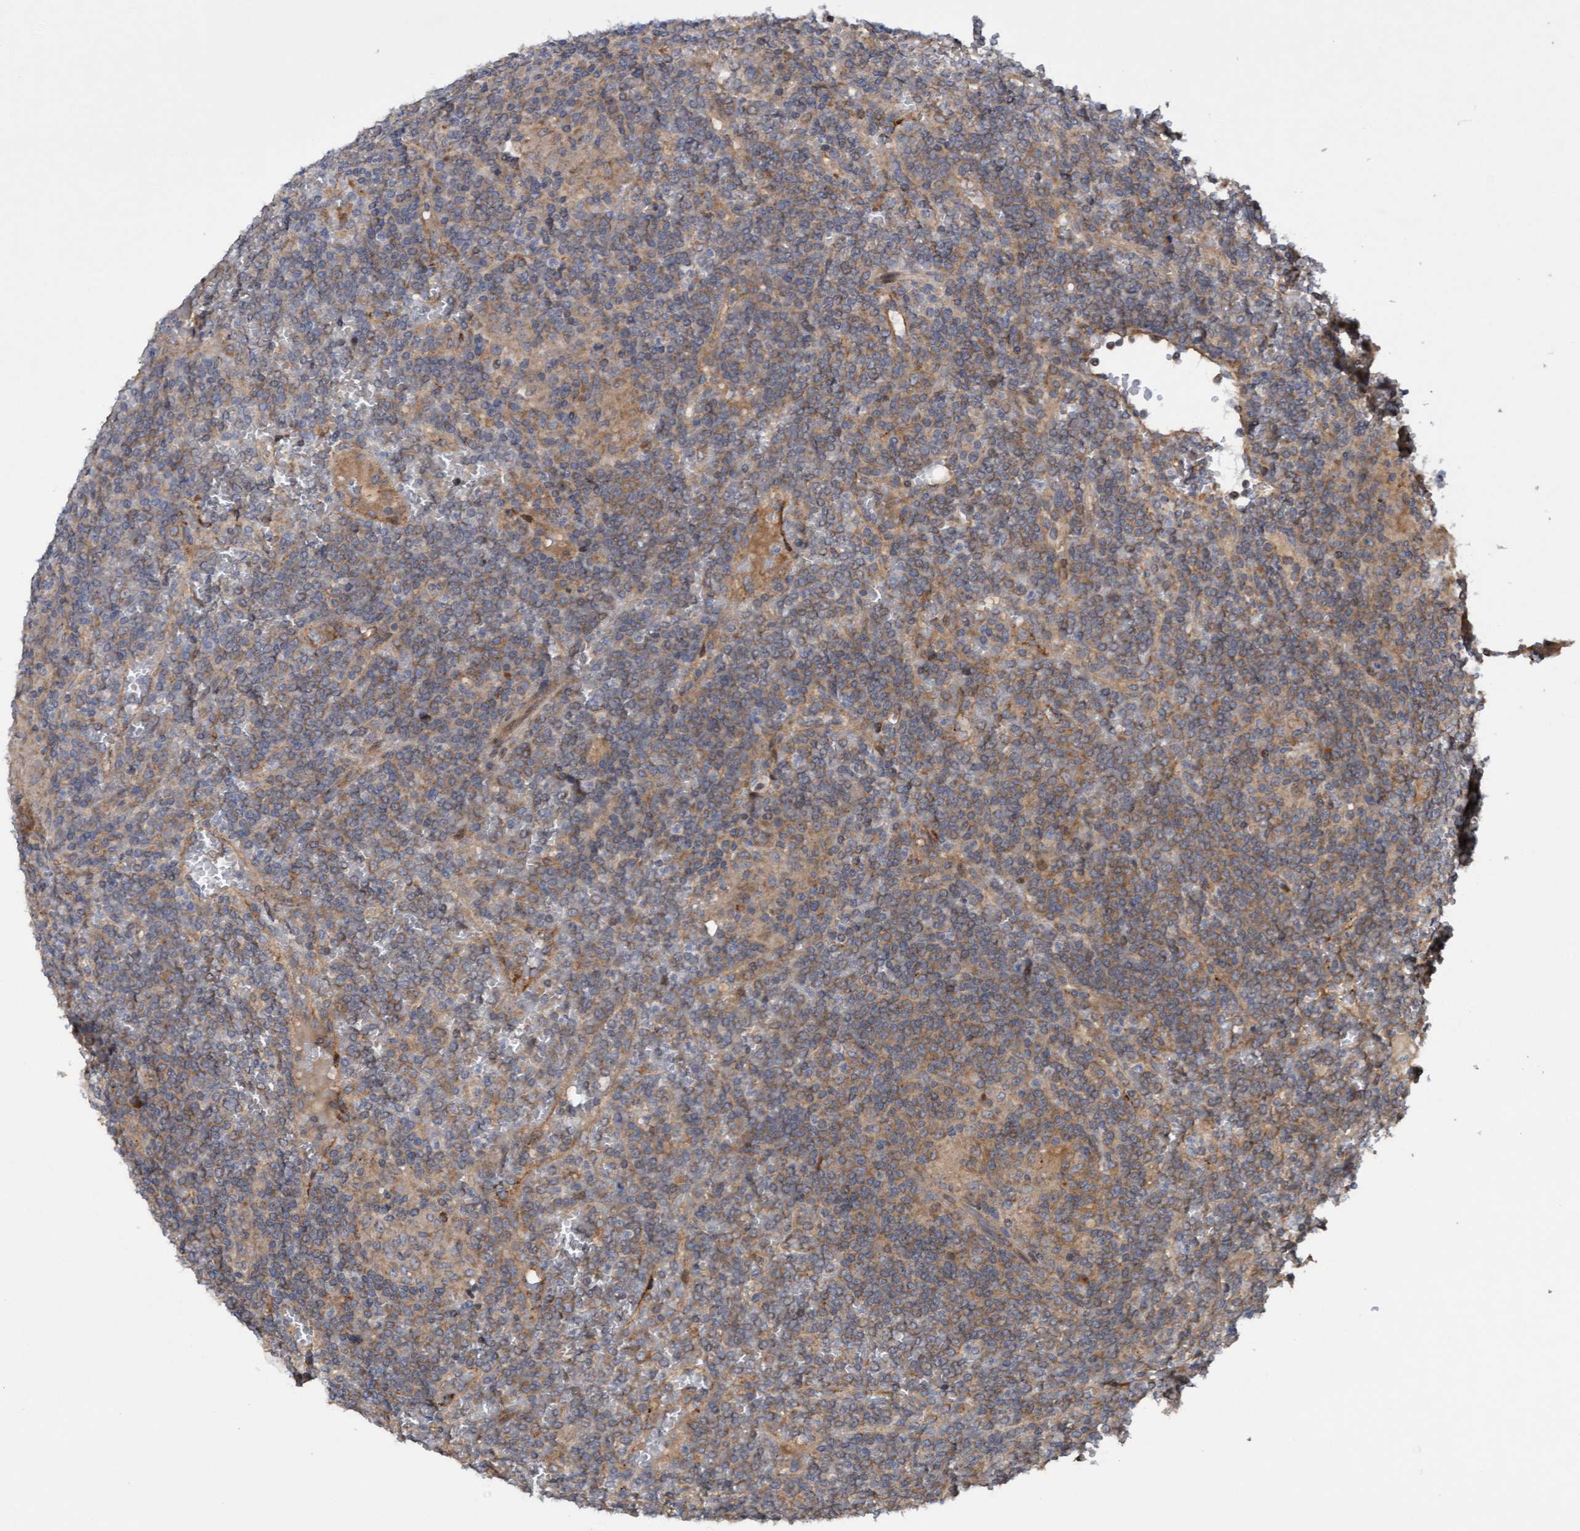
{"staining": {"intensity": "moderate", "quantity": "25%-75%", "location": "cytoplasmic/membranous"}, "tissue": "lymphoma", "cell_type": "Tumor cells", "image_type": "cancer", "snomed": [{"axis": "morphology", "description": "Malignant lymphoma, non-Hodgkin's type, Low grade"}, {"axis": "topography", "description": "Spleen"}], "caption": "This histopathology image demonstrates immunohistochemistry staining of low-grade malignant lymphoma, non-Hodgkin's type, with medium moderate cytoplasmic/membranous positivity in about 25%-75% of tumor cells.", "gene": "ELP5", "patient": {"sex": "female", "age": 19}}